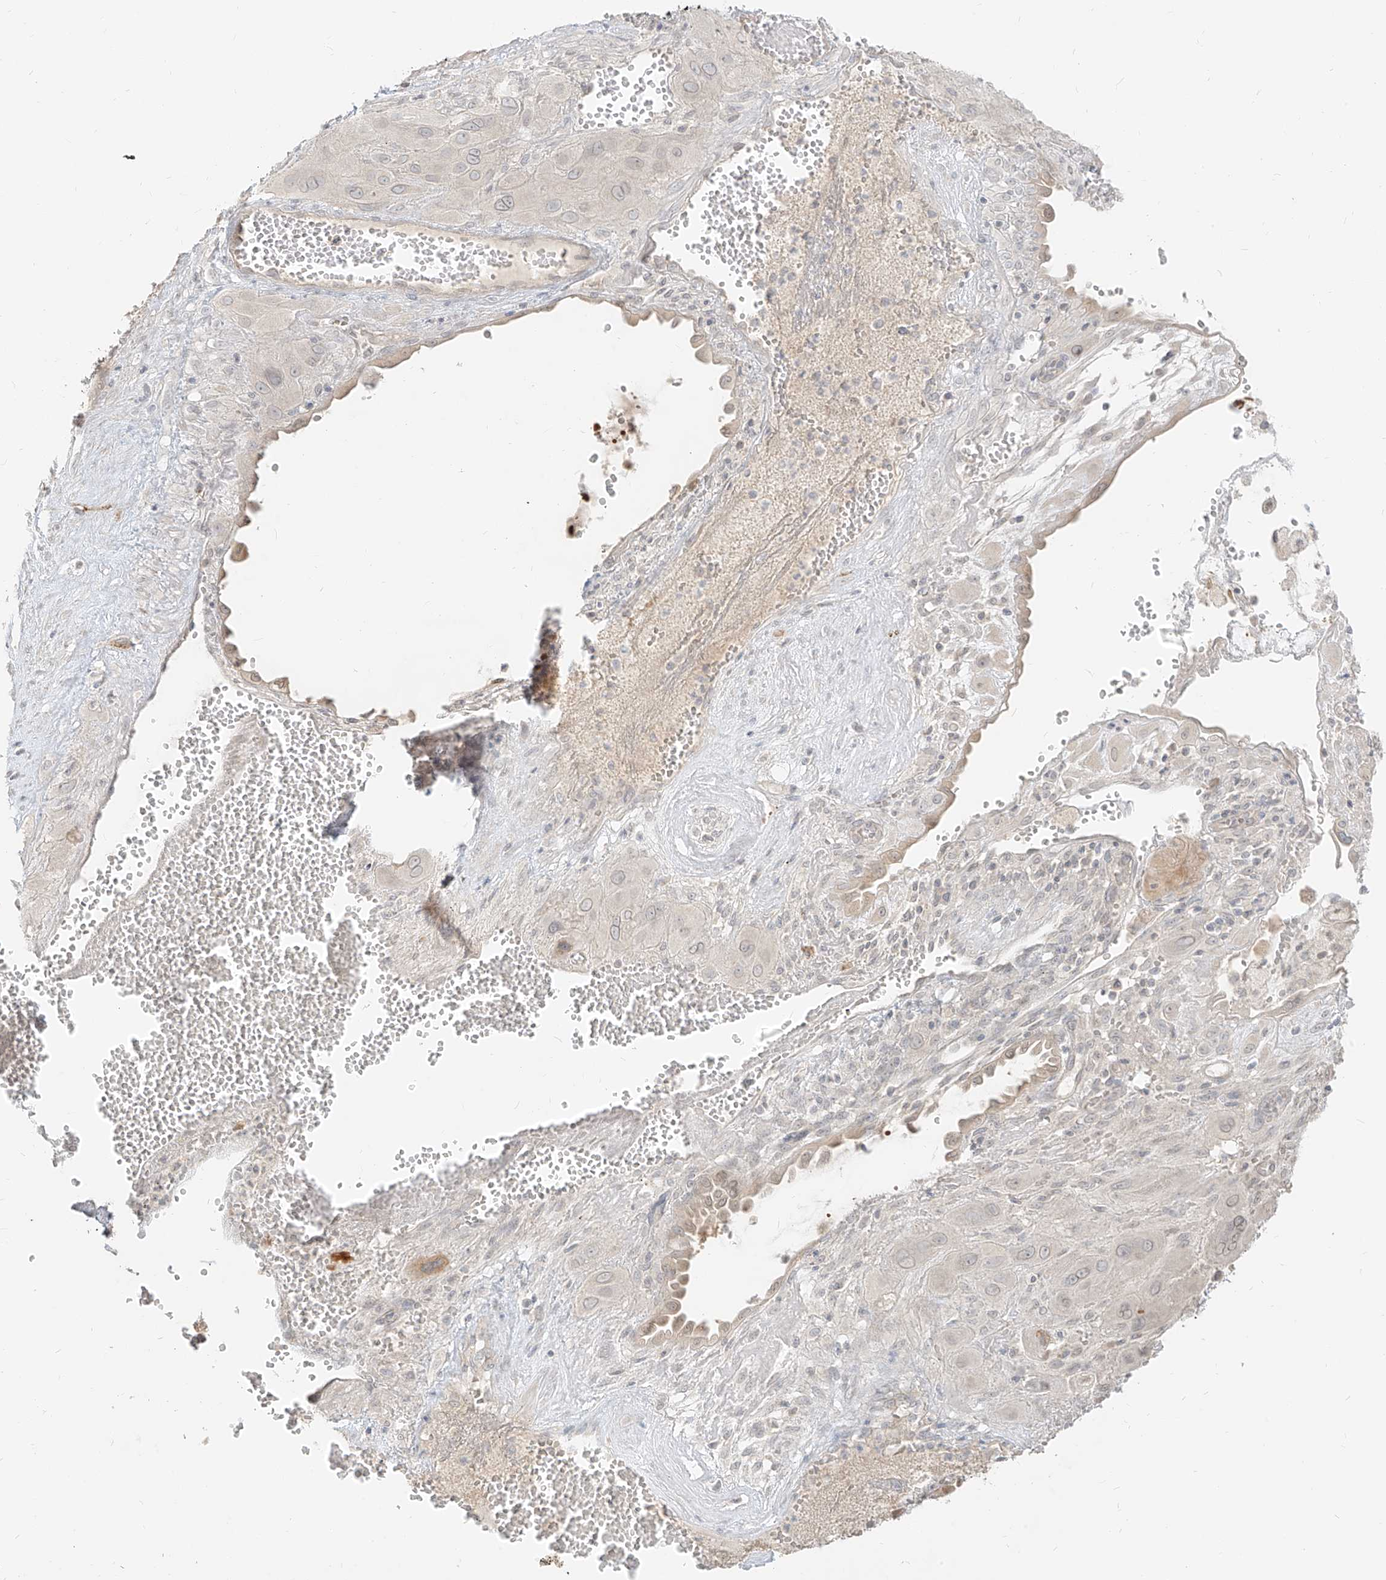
{"staining": {"intensity": "negative", "quantity": "none", "location": "none"}, "tissue": "cervical cancer", "cell_type": "Tumor cells", "image_type": "cancer", "snomed": [{"axis": "morphology", "description": "Squamous cell carcinoma, NOS"}, {"axis": "topography", "description": "Cervix"}], "caption": "A photomicrograph of human cervical cancer (squamous cell carcinoma) is negative for staining in tumor cells.", "gene": "LIPT1", "patient": {"sex": "female", "age": 34}}